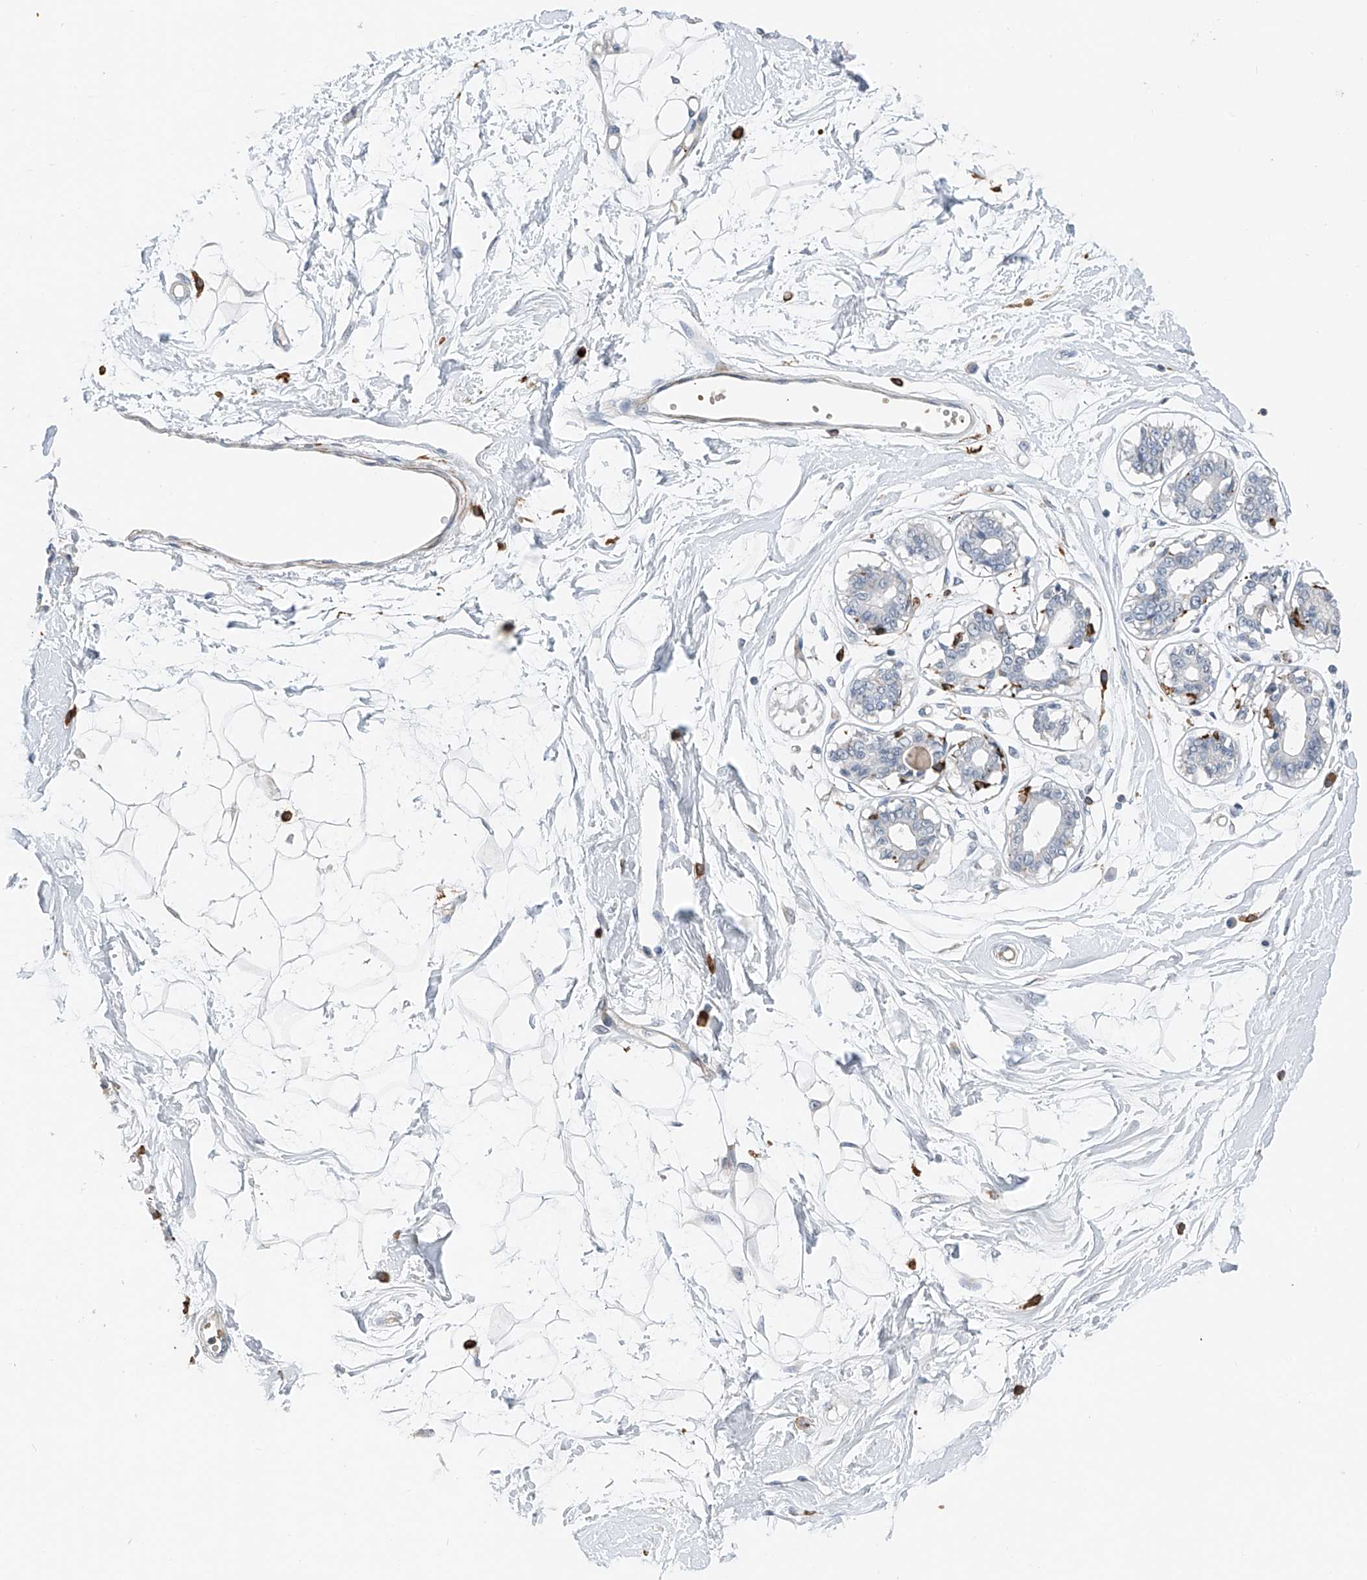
{"staining": {"intensity": "negative", "quantity": "none", "location": "none"}, "tissue": "breast", "cell_type": "Adipocytes", "image_type": "normal", "snomed": [{"axis": "morphology", "description": "Normal tissue, NOS"}, {"axis": "topography", "description": "Breast"}], "caption": "This image is of benign breast stained with IHC to label a protein in brown with the nuclei are counter-stained blue. There is no expression in adipocytes.", "gene": "TBXAS1", "patient": {"sex": "female", "age": 45}}